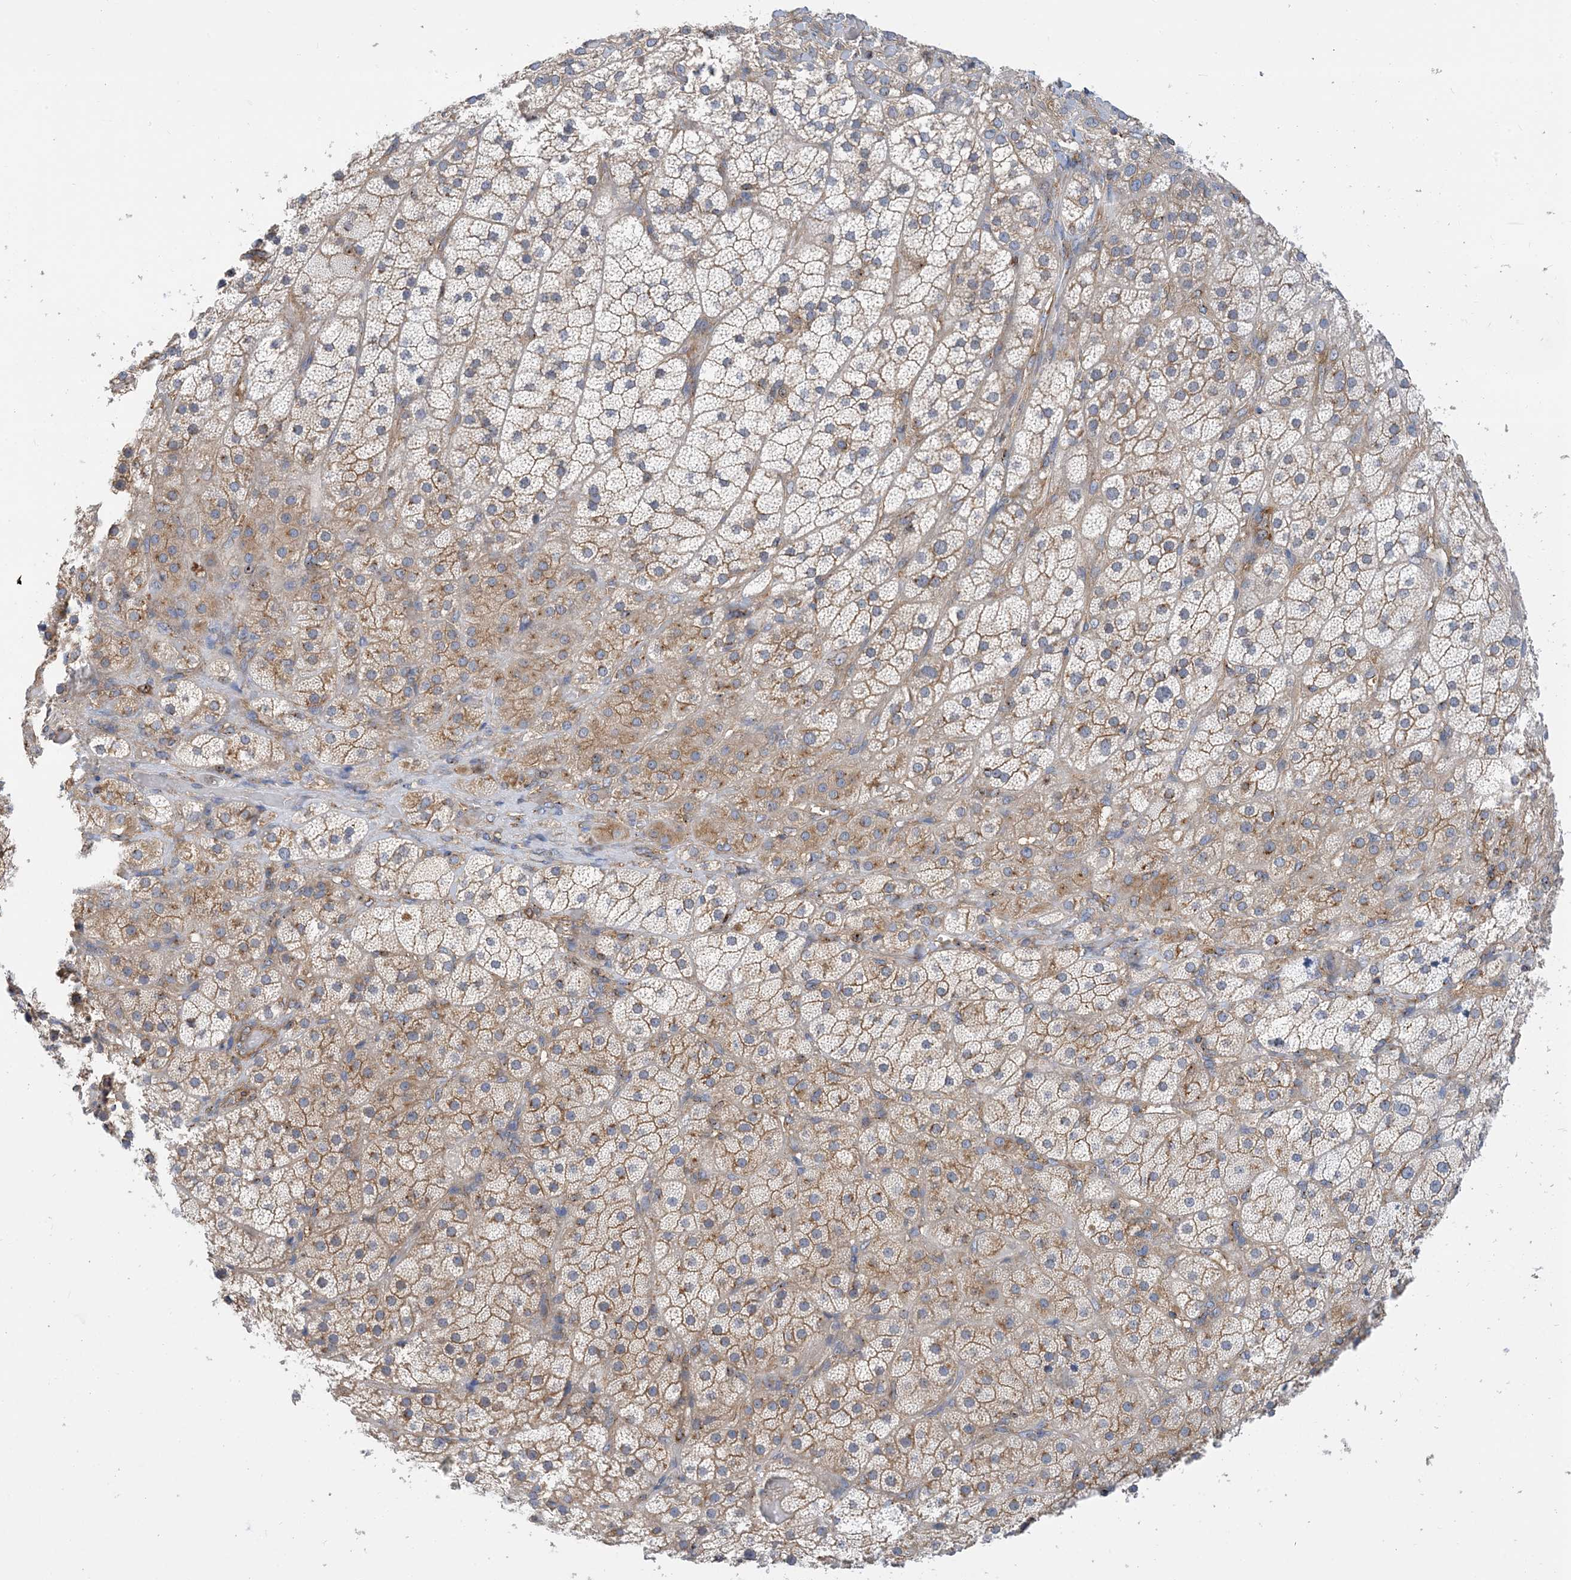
{"staining": {"intensity": "moderate", "quantity": "25%-75%", "location": "cytoplasmic/membranous"}, "tissue": "adrenal gland", "cell_type": "Glandular cells", "image_type": "normal", "snomed": [{"axis": "morphology", "description": "Normal tissue, NOS"}, {"axis": "topography", "description": "Adrenal gland"}], "caption": "Protein expression analysis of normal adrenal gland shows moderate cytoplasmic/membranous expression in about 25%-75% of glandular cells. (DAB = brown stain, brightfield microscopy at high magnification).", "gene": "DYNC1LI1", "patient": {"sex": "male", "age": 57}}